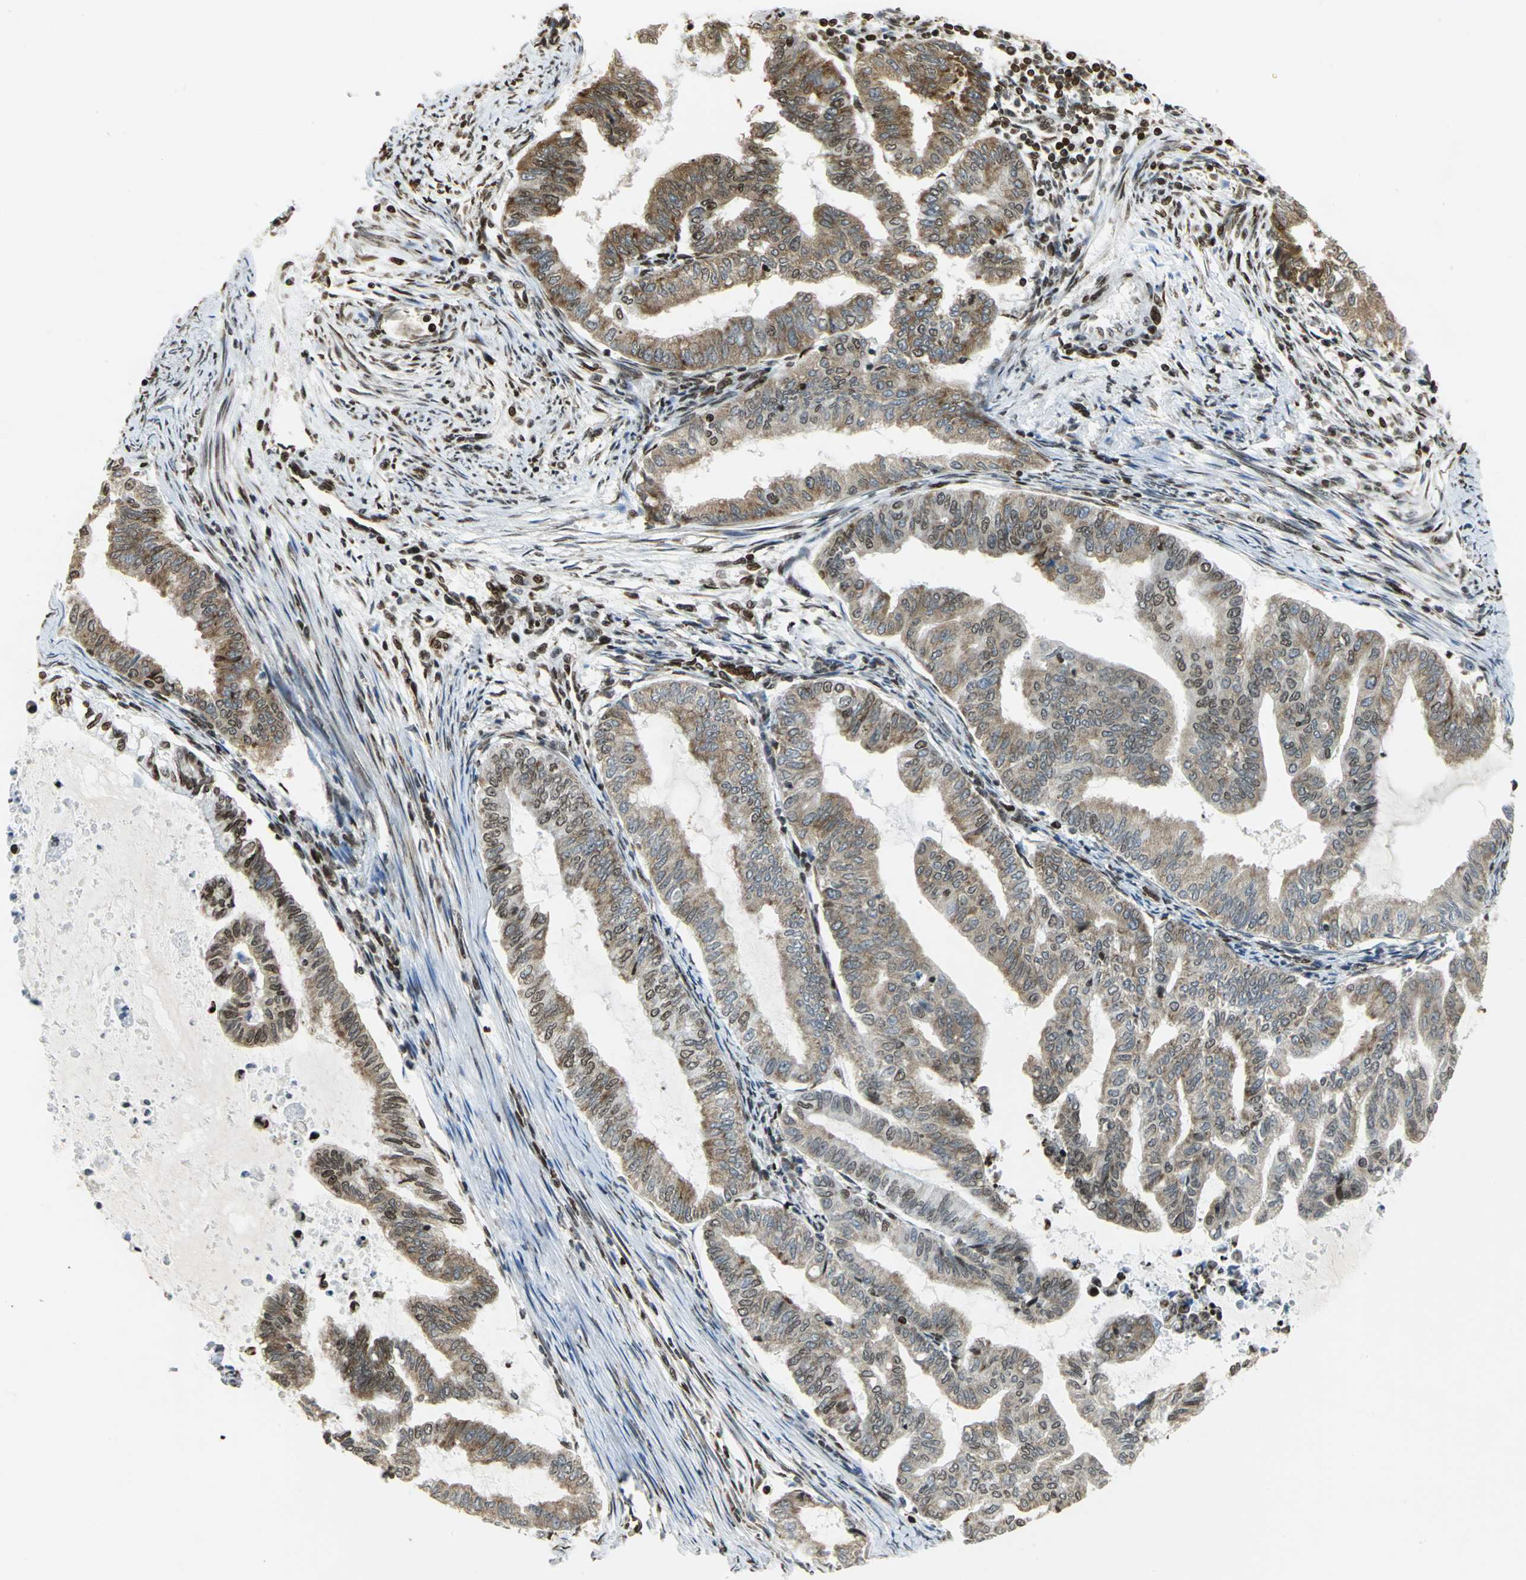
{"staining": {"intensity": "moderate", "quantity": ">75%", "location": "cytoplasmic/membranous,nuclear"}, "tissue": "endometrial cancer", "cell_type": "Tumor cells", "image_type": "cancer", "snomed": [{"axis": "morphology", "description": "Adenocarcinoma, NOS"}, {"axis": "topography", "description": "Endometrium"}], "caption": "Brown immunohistochemical staining in human endometrial adenocarcinoma shows moderate cytoplasmic/membranous and nuclear staining in approximately >75% of tumor cells.", "gene": "HMGB1", "patient": {"sex": "female", "age": 79}}